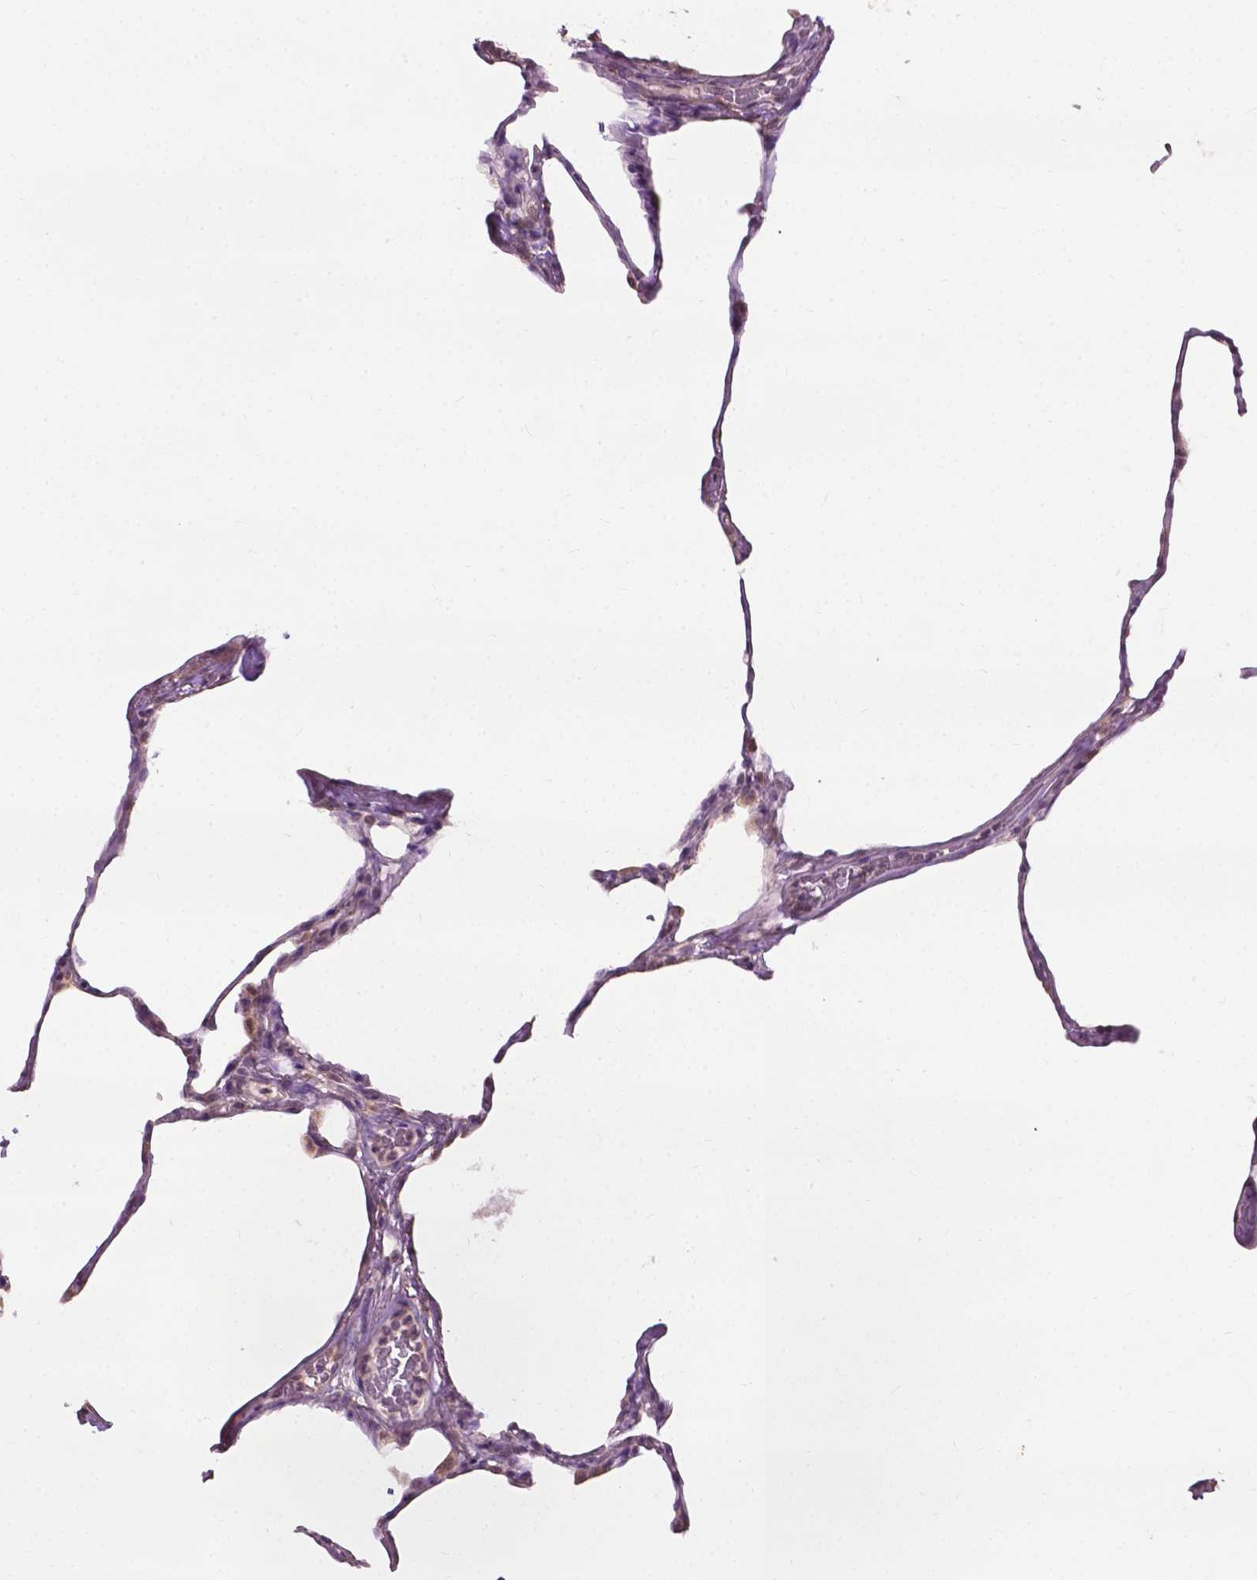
{"staining": {"intensity": "negative", "quantity": "none", "location": "none"}, "tissue": "lung", "cell_type": "Alveolar cells", "image_type": "normal", "snomed": [{"axis": "morphology", "description": "Normal tissue, NOS"}, {"axis": "topography", "description": "Lung"}], "caption": "Immunohistochemical staining of unremarkable human lung exhibits no significant expression in alveolar cells. The staining is performed using DAB (3,3'-diaminobenzidine) brown chromogen with nuclei counter-stained in using hematoxylin.", "gene": "NDUFA10", "patient": {"sex": "male", "age": 65}}